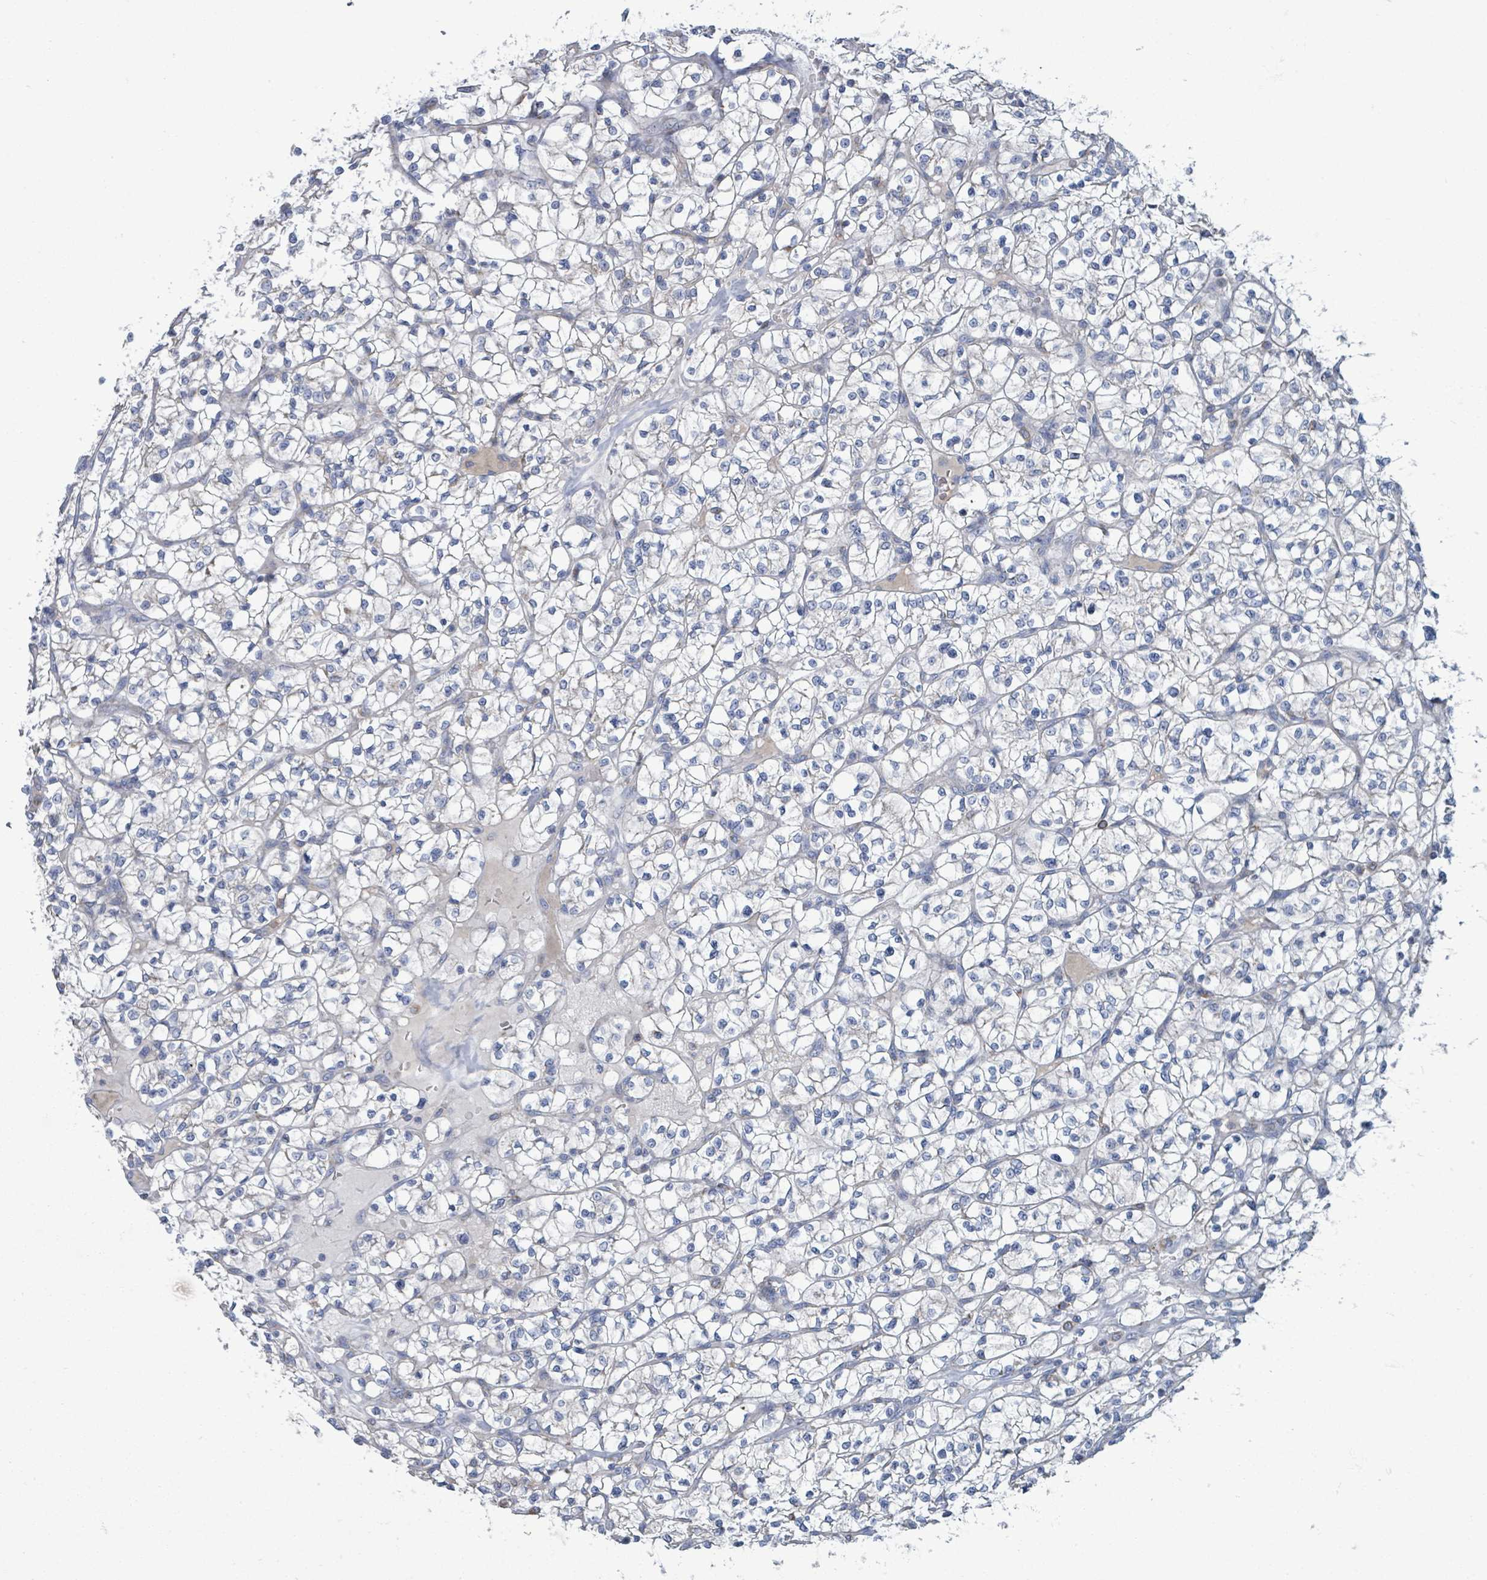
{"staining": {"intensity": "negative", "quantity": "none", "location": "none"}, "tissue": "renal cancer", "cell_type": "Tumor cells", "image_type": "cancer", "snomed": [{"axis": "morphology", "description": "Adenocarcinoma, NOS"}, {"axis": "topography", "description": "Kidney"}], "caption": "Tumor cells are negative for protein expression in human renal adenocarcinoma. Nuclei are stained in blue.", "gene": "AKR1C4", "patient": {"sex": "female", "age": 64}}